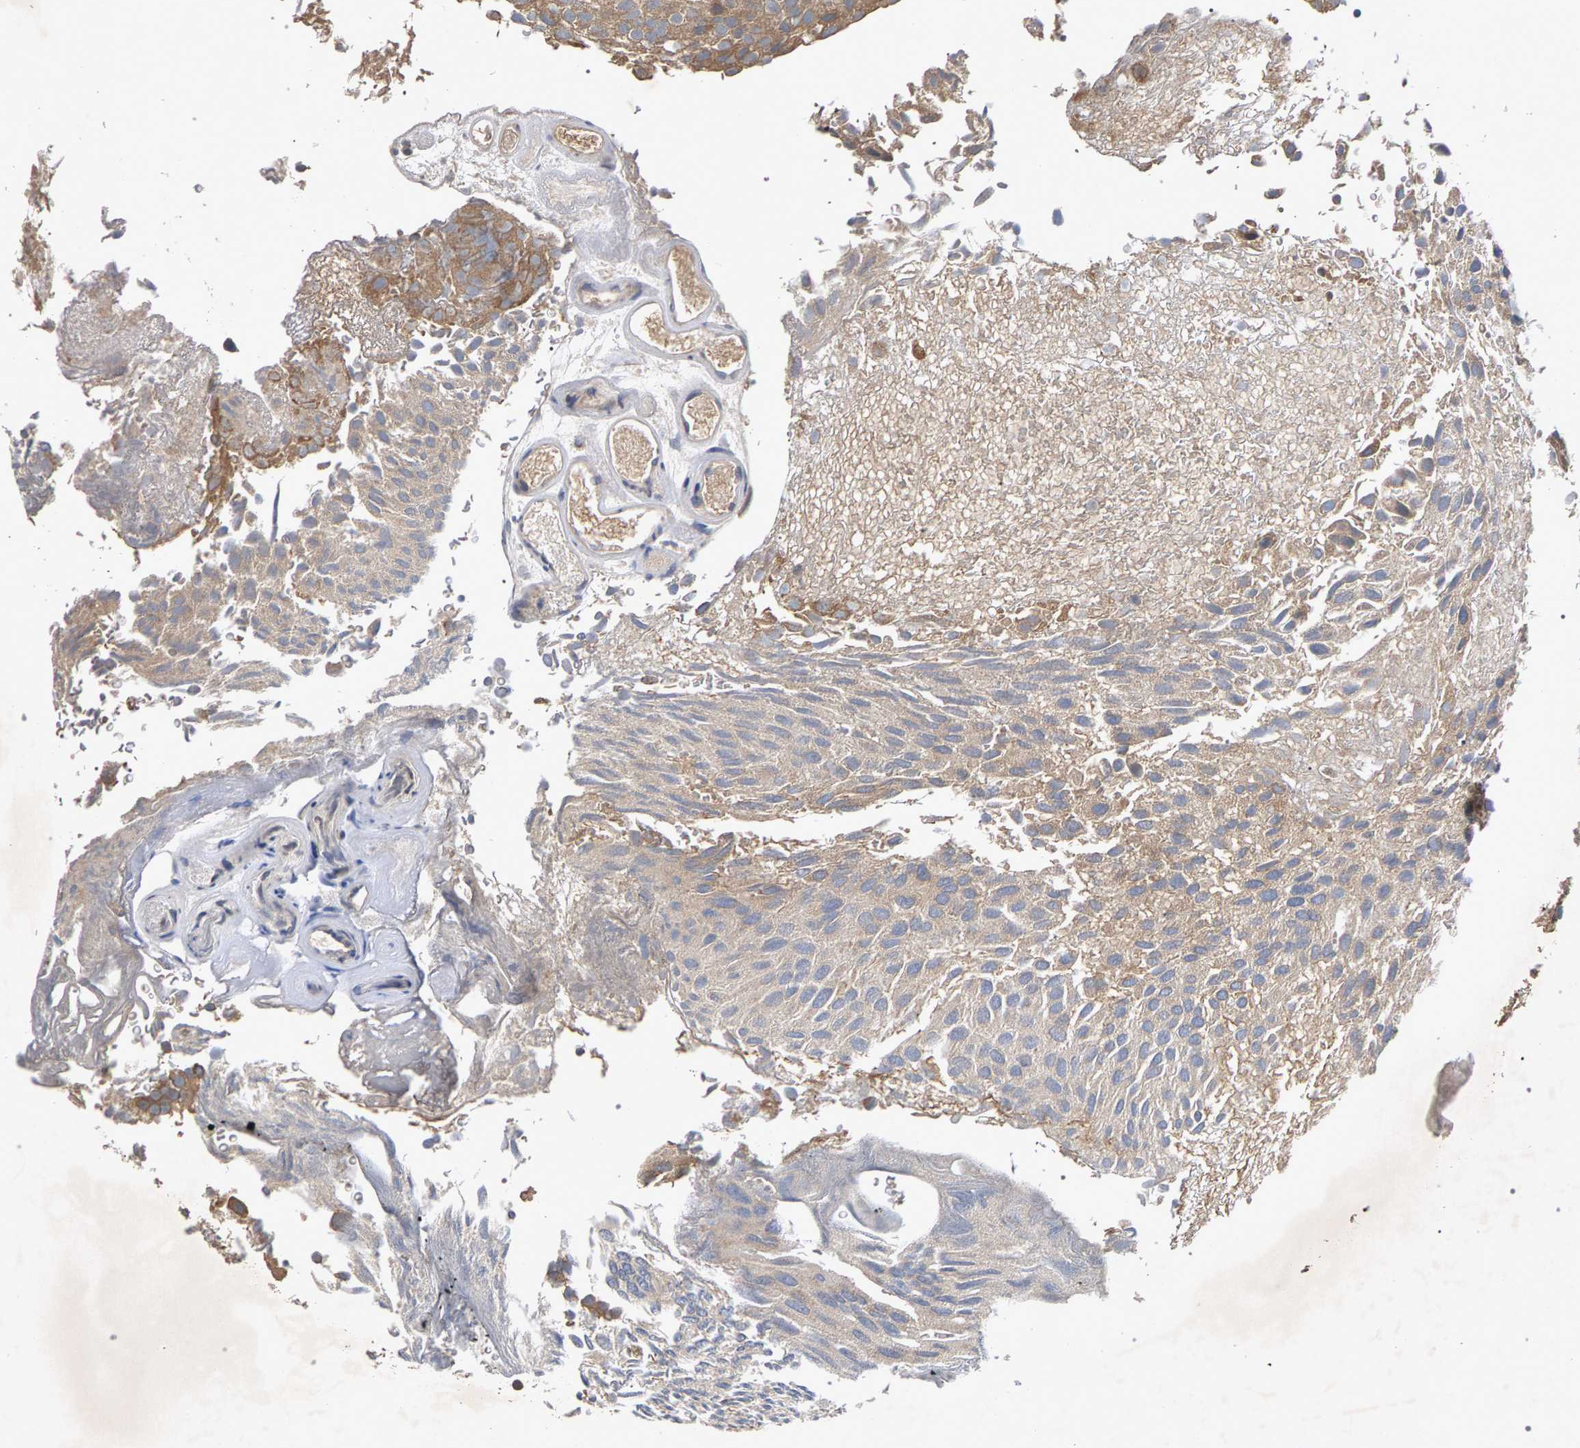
{"staining": {"intensity": "weak", "quantity": ">75%", "location": "cytoplasmic/membranous"}, "tissue": "urothelial cancer", "cell_type": "Tumor cells", "image_type": "cancer", "snomed": [{"axis": "morphology", "description": "Urothelial carcinoma, Low grade"}, {"axis": "topography", "description": "Urinary bladder"}], "caption": "This photomicrograph demonstrates immunohistochemistry (IHC) staining of human low-grade urothelial carcinoma, with low weak cytoplasmic/membranous positivity in about >75% of tumor cells.", "gene": "SLC4A4", "patient": {"sex": "male", "age": 78}}